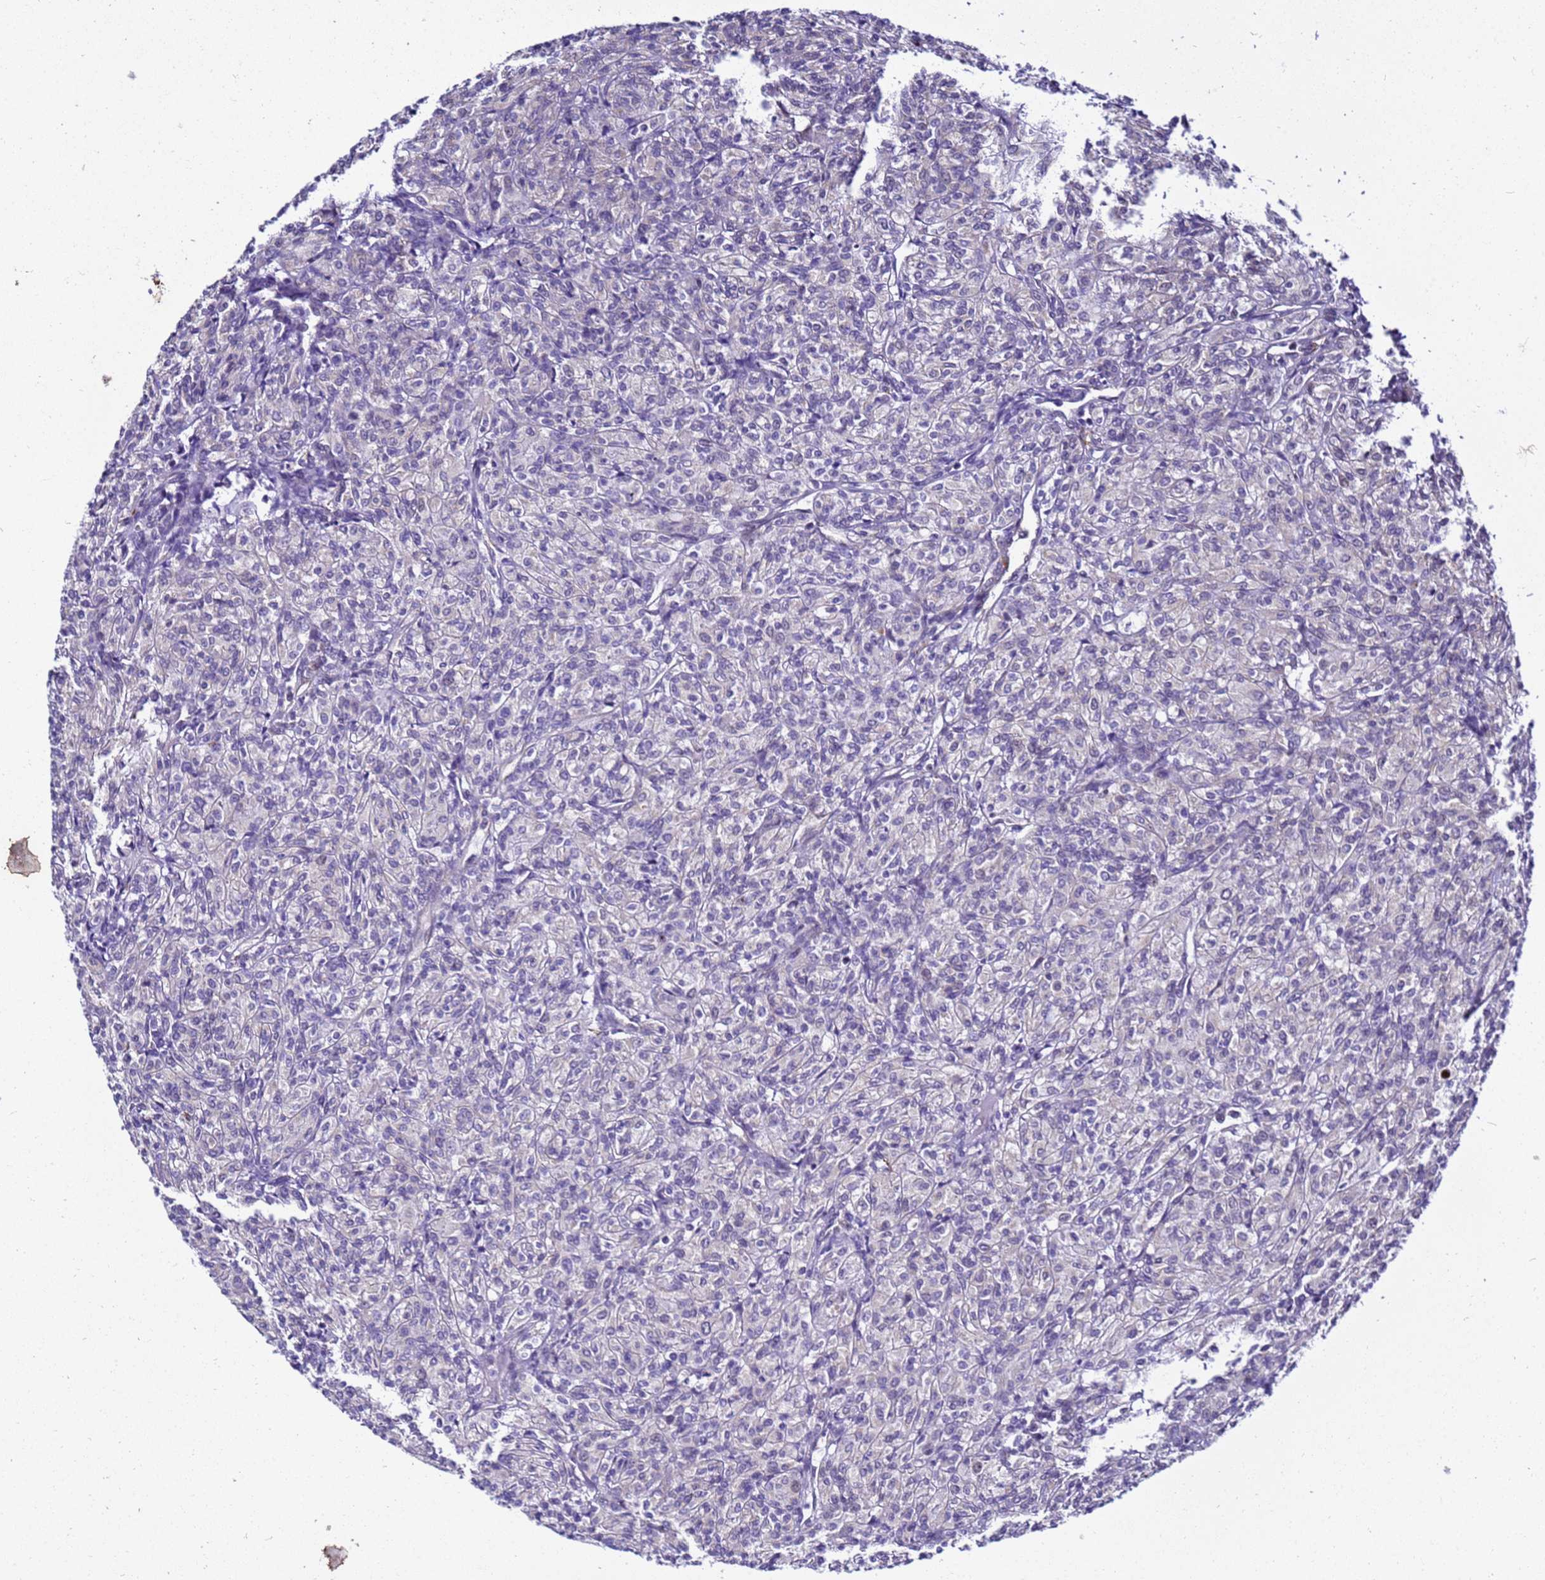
{"staining": {"intensity": "negative", "quantity": "none", "location": "none"}, "tissue": "renal cancer", "cell_type": "Tumor cells", "image_type": "cancer", "snomed": [{"axis": "morphology", "description": "Adenocarcinoma, NOS"}, {"axis": "topography", "description": "Kidney"}], "caption": "Immunohistochemical staining of human renal cancer displays no significant staining in tumor cells.", "gene": "SMN1", "patient": {"sex": "male", "age": 77}}